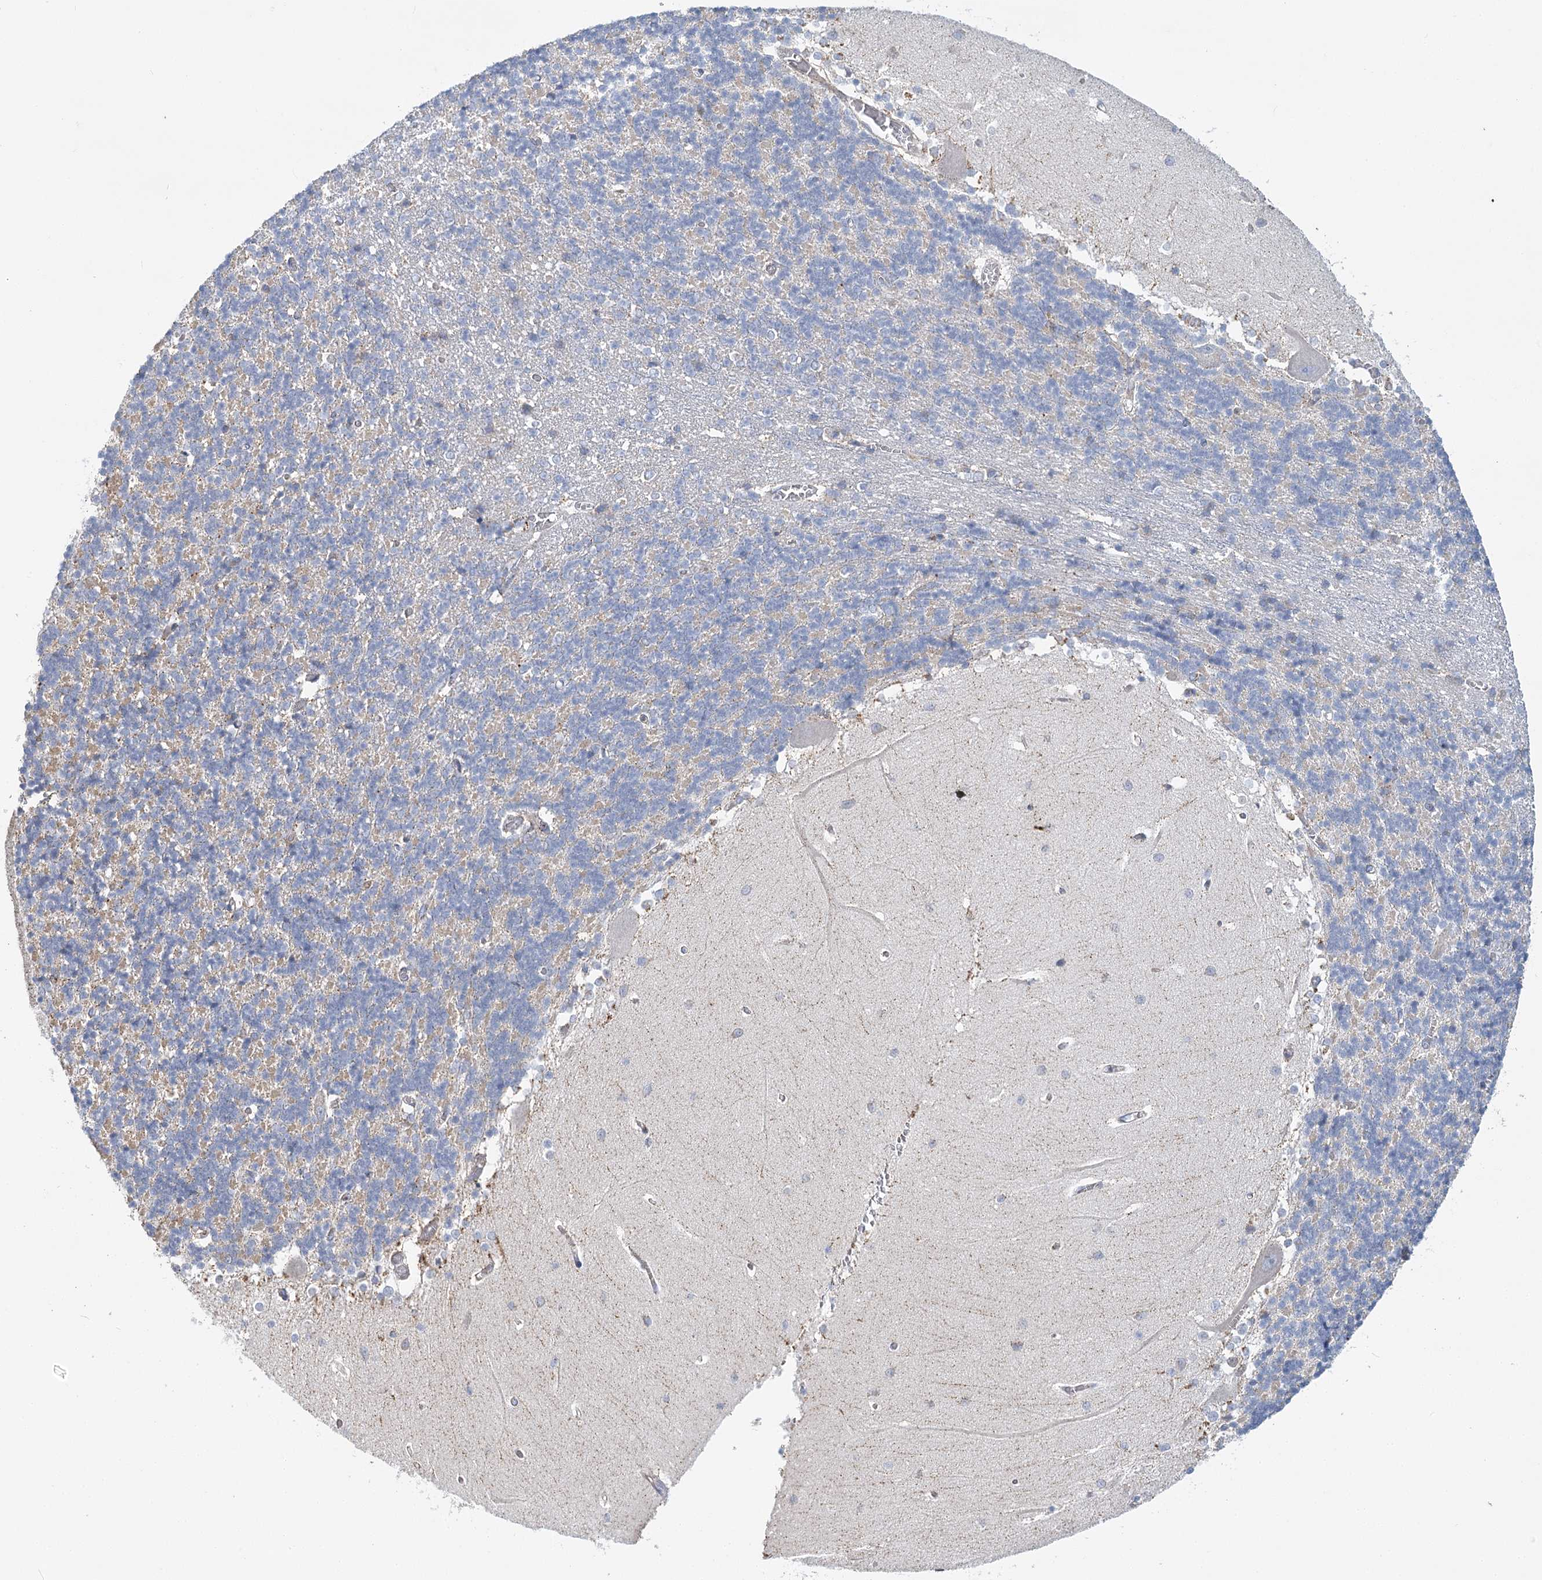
{"staining": {"intensity": "negative", "quantity": "none", "location": "none"}, "tissue": "cerebellum", "cell_type": "Cells in granular layer", "image_type": "normal", "snomed": [{"axis": "morphology", "description": "Normal tissue, NOS"}, {"axis": "topography", "description": "Cerebellum"}], "caption": "Immunohistochemistry micrograph of normal human cerebellum stained for a protein (brown), which reveals no staining in cells in granular layer. Brightfield microscopy of immunohistochemistry stained with DAB (brown) and hematoxylin (blue), captured at high magnification.", "gene": "DHTKD1", "patient": {"sex": "male", "age": 37}}